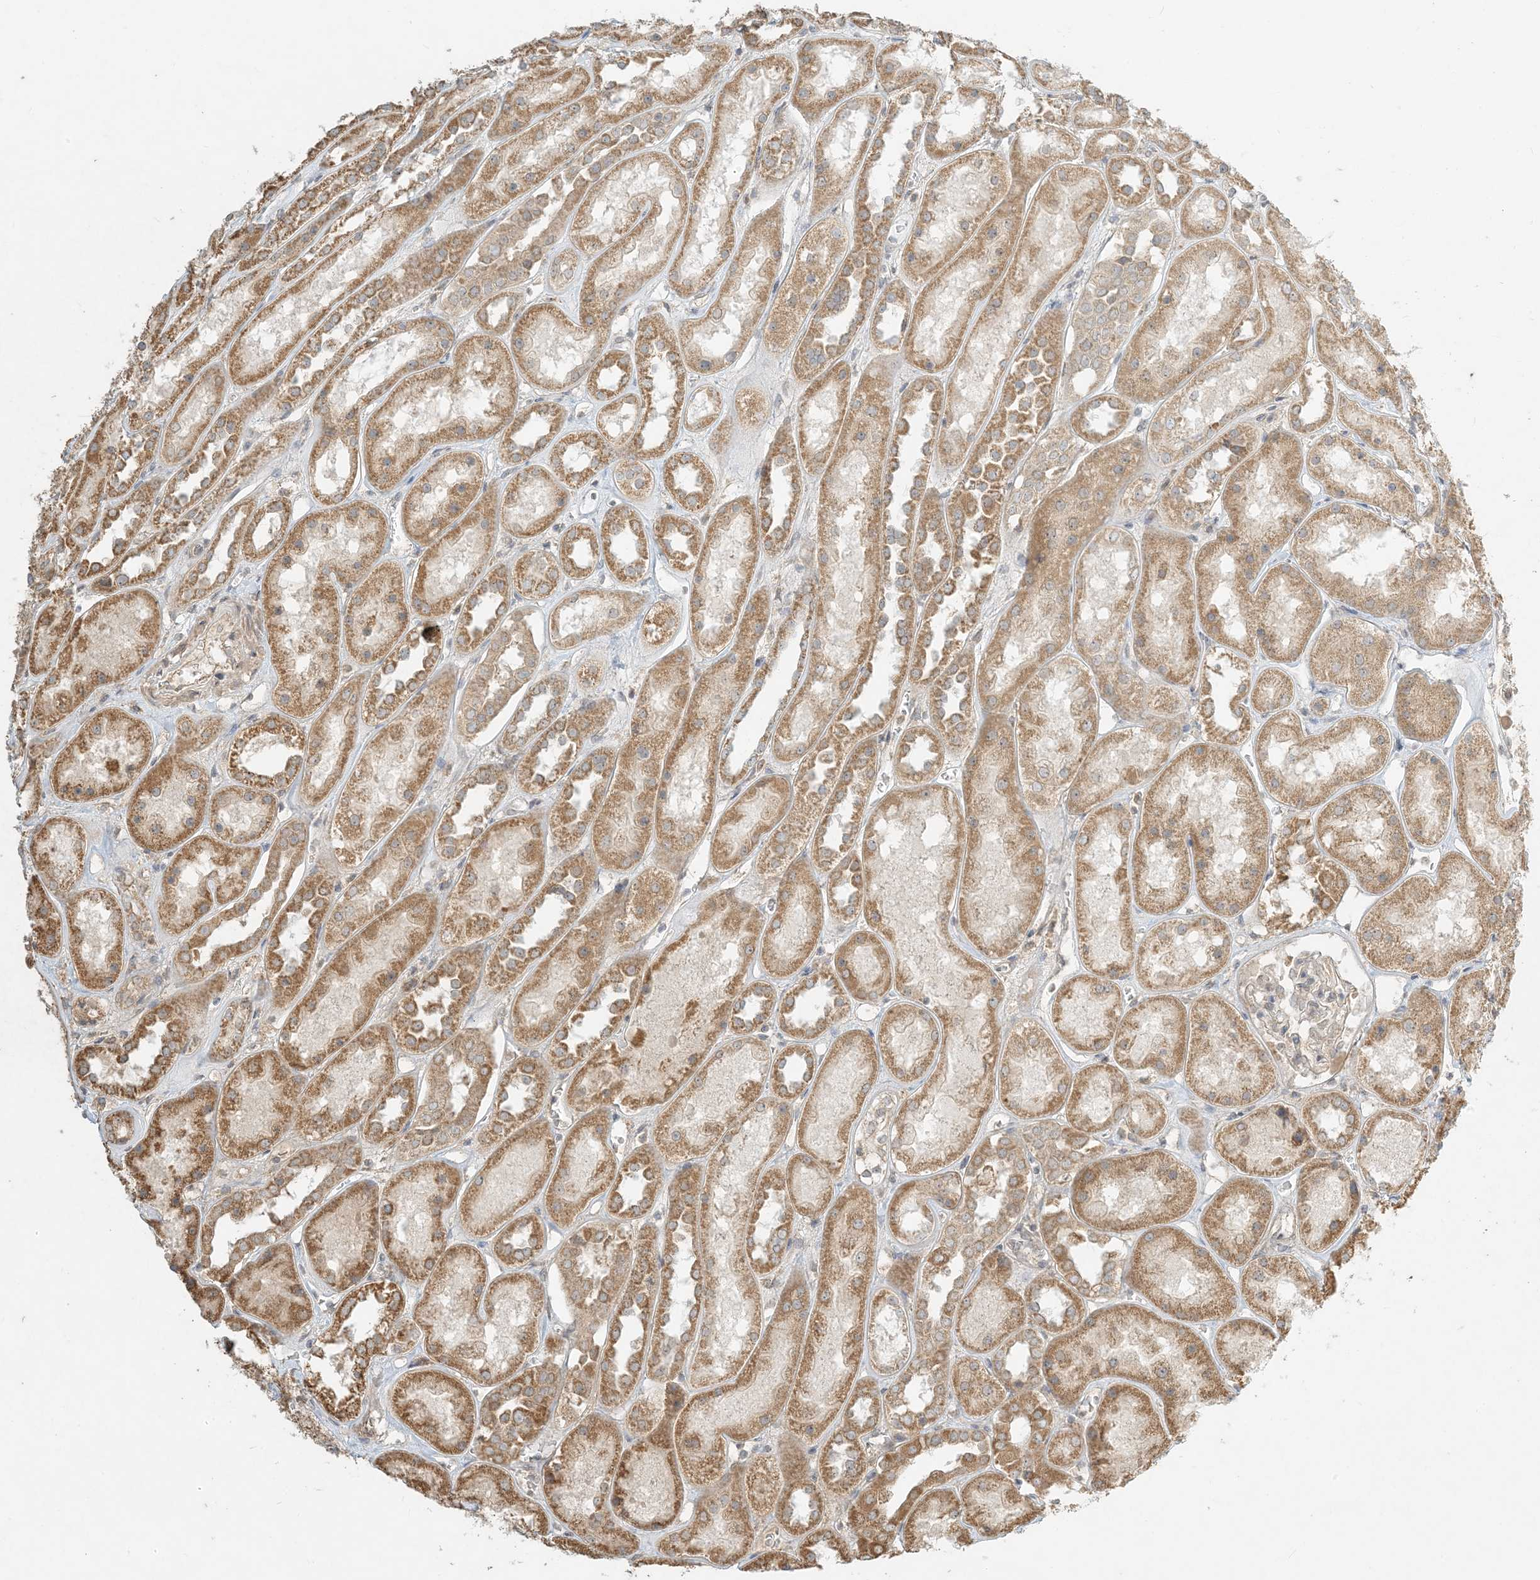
{"staining": {"intensity": "weak", "quantity": "<25%", "location": "cytoplasmic/membranous"}, "tissue": "kidney", "cell_type": "Cells in glomeruli", "image_type": "normal", "snomed": [{"axis": "morphology", "description": "Normal tissue, NOS"}, {"axis": "topography", "description": "Kidney"}], "caption": "Image shows no significant protein positivity in cells in glomeruli of unremarkable kidney.", "gene": "MCOLN1", "patient": {"sex": "male", "age": 70}}